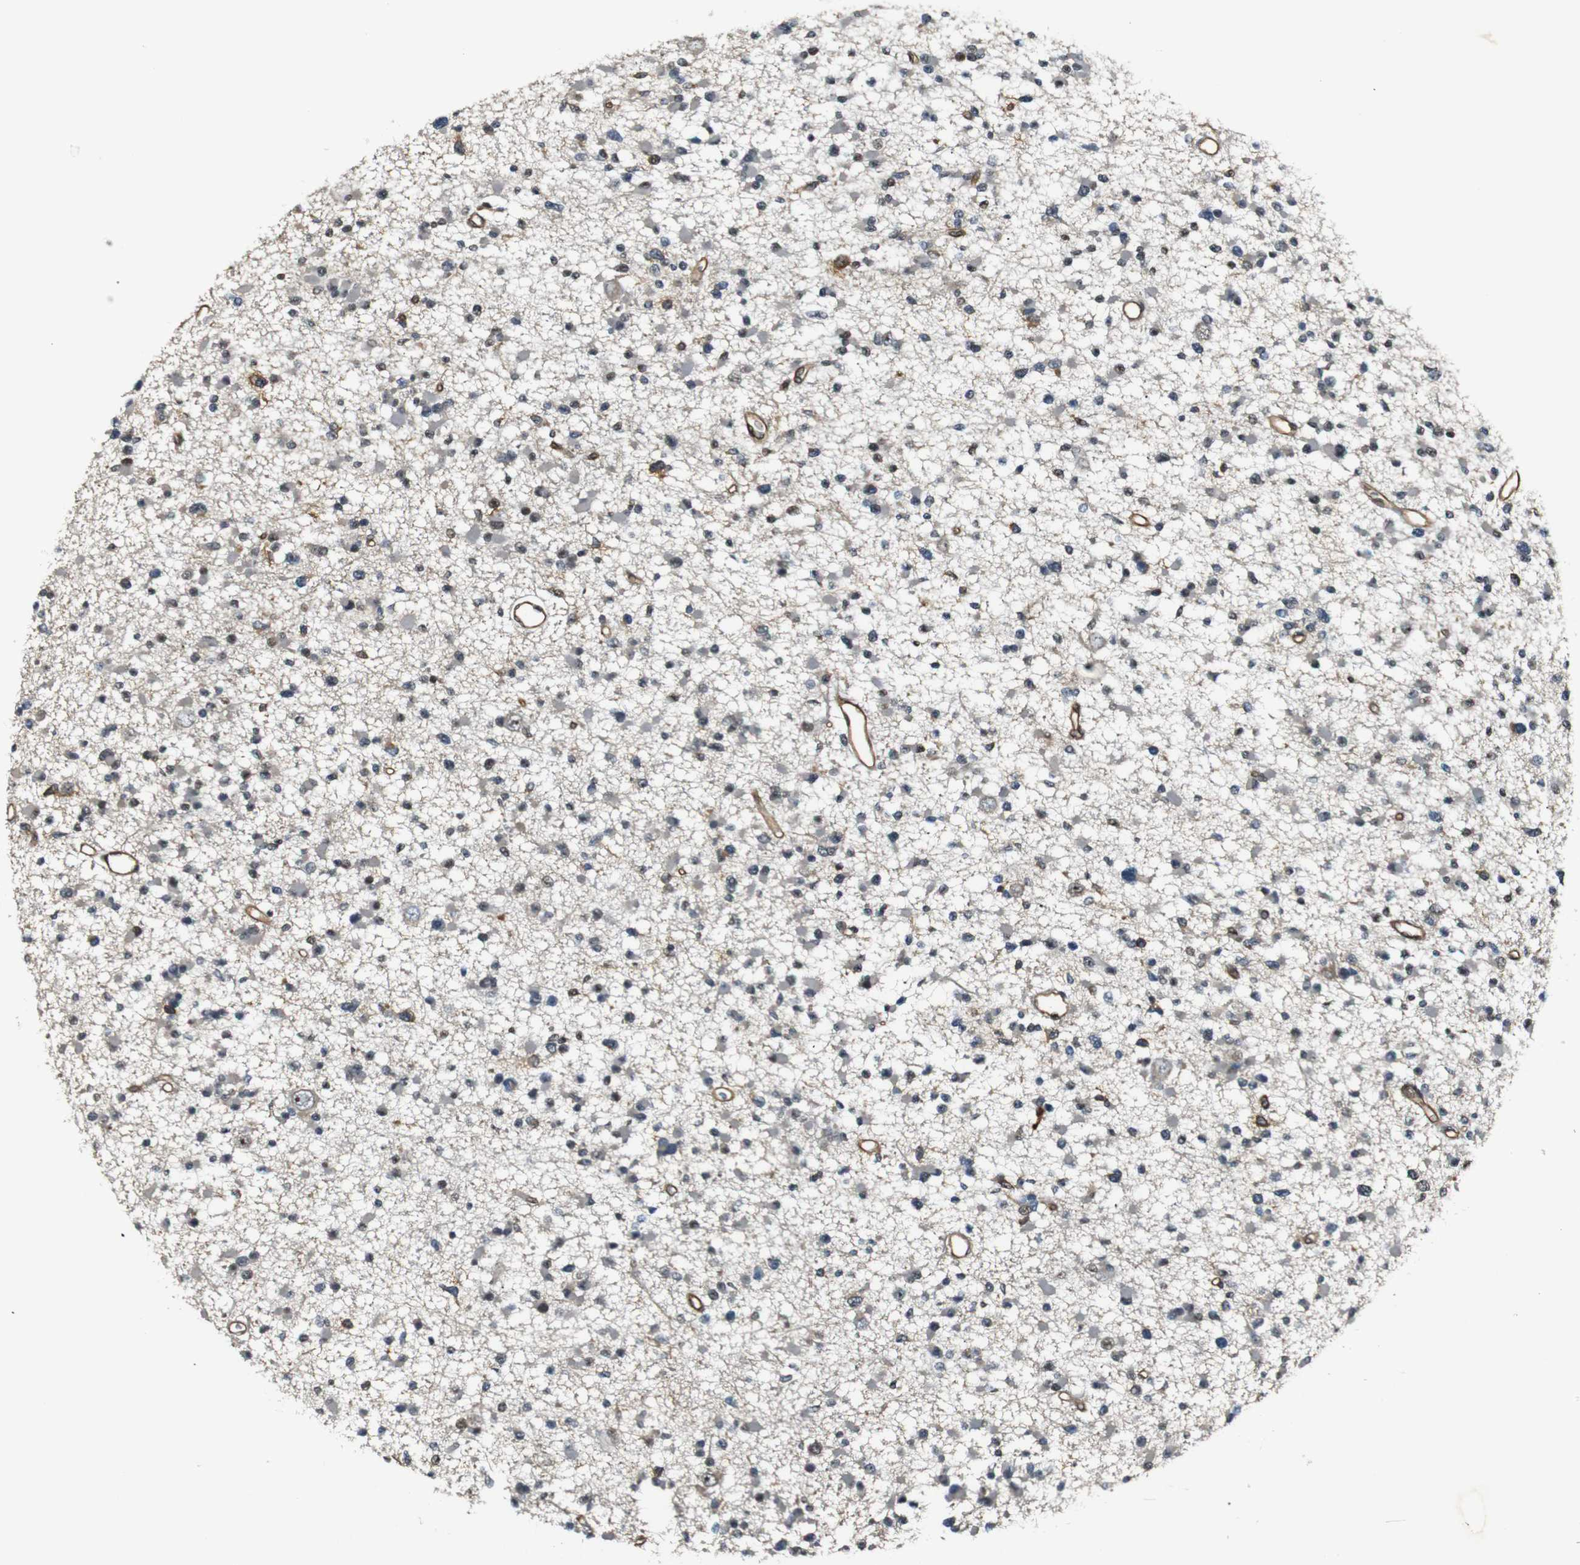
{"staining": {"intensity": "moderate", "quantity": "<25%", "location": "nuclear"}, "tissue": "glioma", "cell_type": "Tumor cells", "image_type": "cancer", "snomed": [{"axis": "morphology", "description": "Glioma, malignant, Low grade"}, {"axis": "topography", "description": "Brain"}], "caption": "A high-resolution photomicrograph shows immunohistochemistry (IHC) staining of low-grade glioma (malignant), which reveals moderate nuclear positivity in about <25% of tumor cells. The staining is performed using DAB (3,3'-diaminobenzidine) brown chromogen to label protein expression. The nuclei are counter-stained blue using hematoxylin.", "gene": "PARN", "patient": {"sex": "female", "age": 22}}